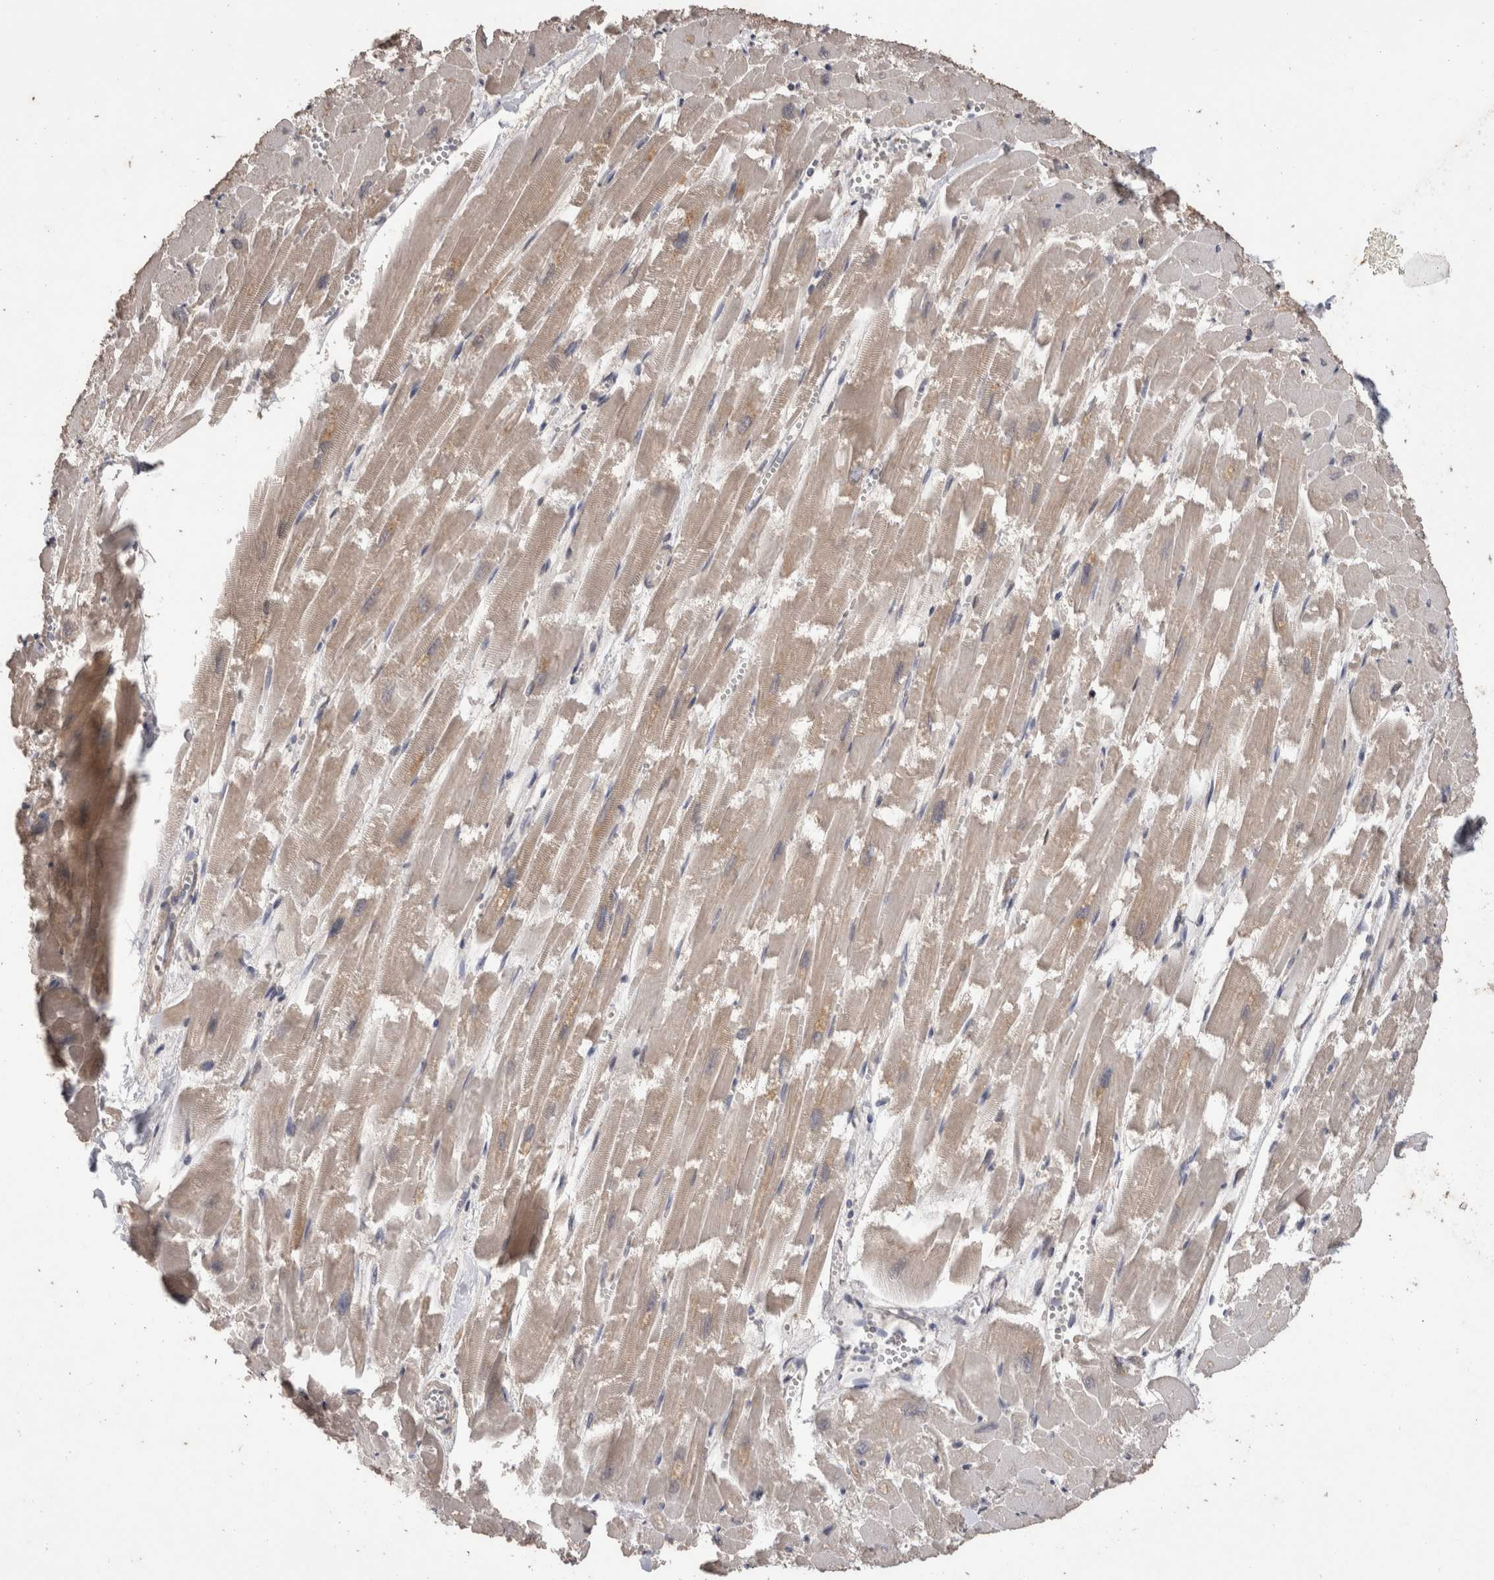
{"staining": {"intensity": "weak", "quantity": ">75%", "location": "cytoplasmic/membranous"}, "tissue": "heart muscle", "cell_type": "Cardiomyocytes", "image_type": "normal", "snomed": [{"axis": "morphology", "description": "Normal tissue, NOS"}, {"axis": "topography", "description": "Heart"}], "caption": "A micrograph showing weak cytoplasmic/membranous expression in about >75% of cardiomyocytes in unremarkable heart muscle, as visualized by brown immunohistochemical staining.", "gene": "FHOD3", "patient": {"sex": "male", "age": 54}}